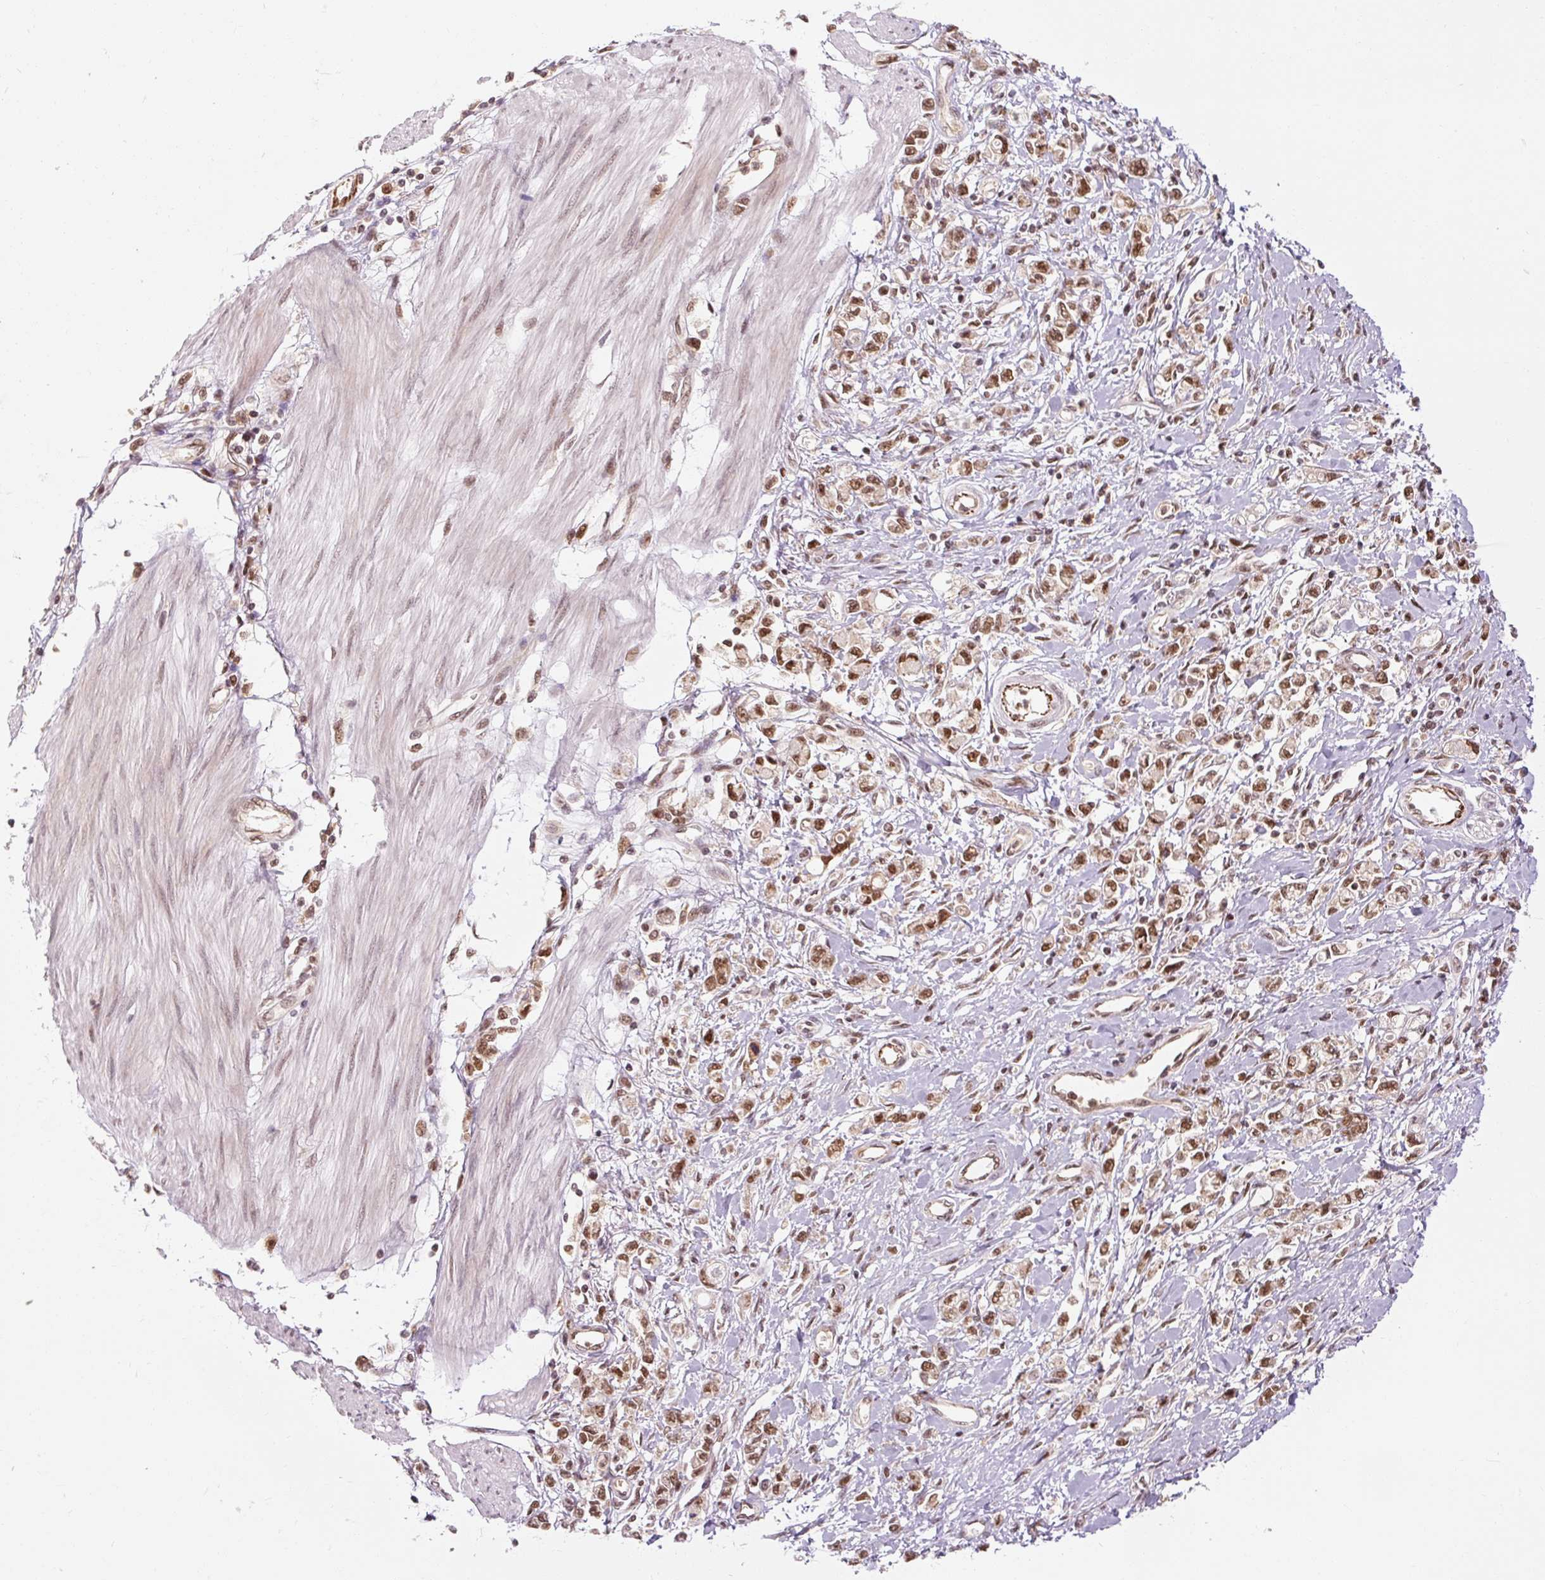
{"staining": {"intensity": "moderate", "quantity": ">75%", "location": "nuclear"}, "tissue": "stomach cancer", "cell_type": "Tumor cells", "image_type": "cancer", "snomed": [{"axis": "morphology", "description": "Adenocarcinoma, NOS"}, {"axis": "topography", "description": "Stomach"}], "caption": "DAB immunohistochemical staining of human stomach cancer (adenocarcinoma) demonstrates moderate nuclear protein expression in about >75% of tumor cells.", "gene": "CSTF1", "patient": {"sex": "female", "age": 76}}